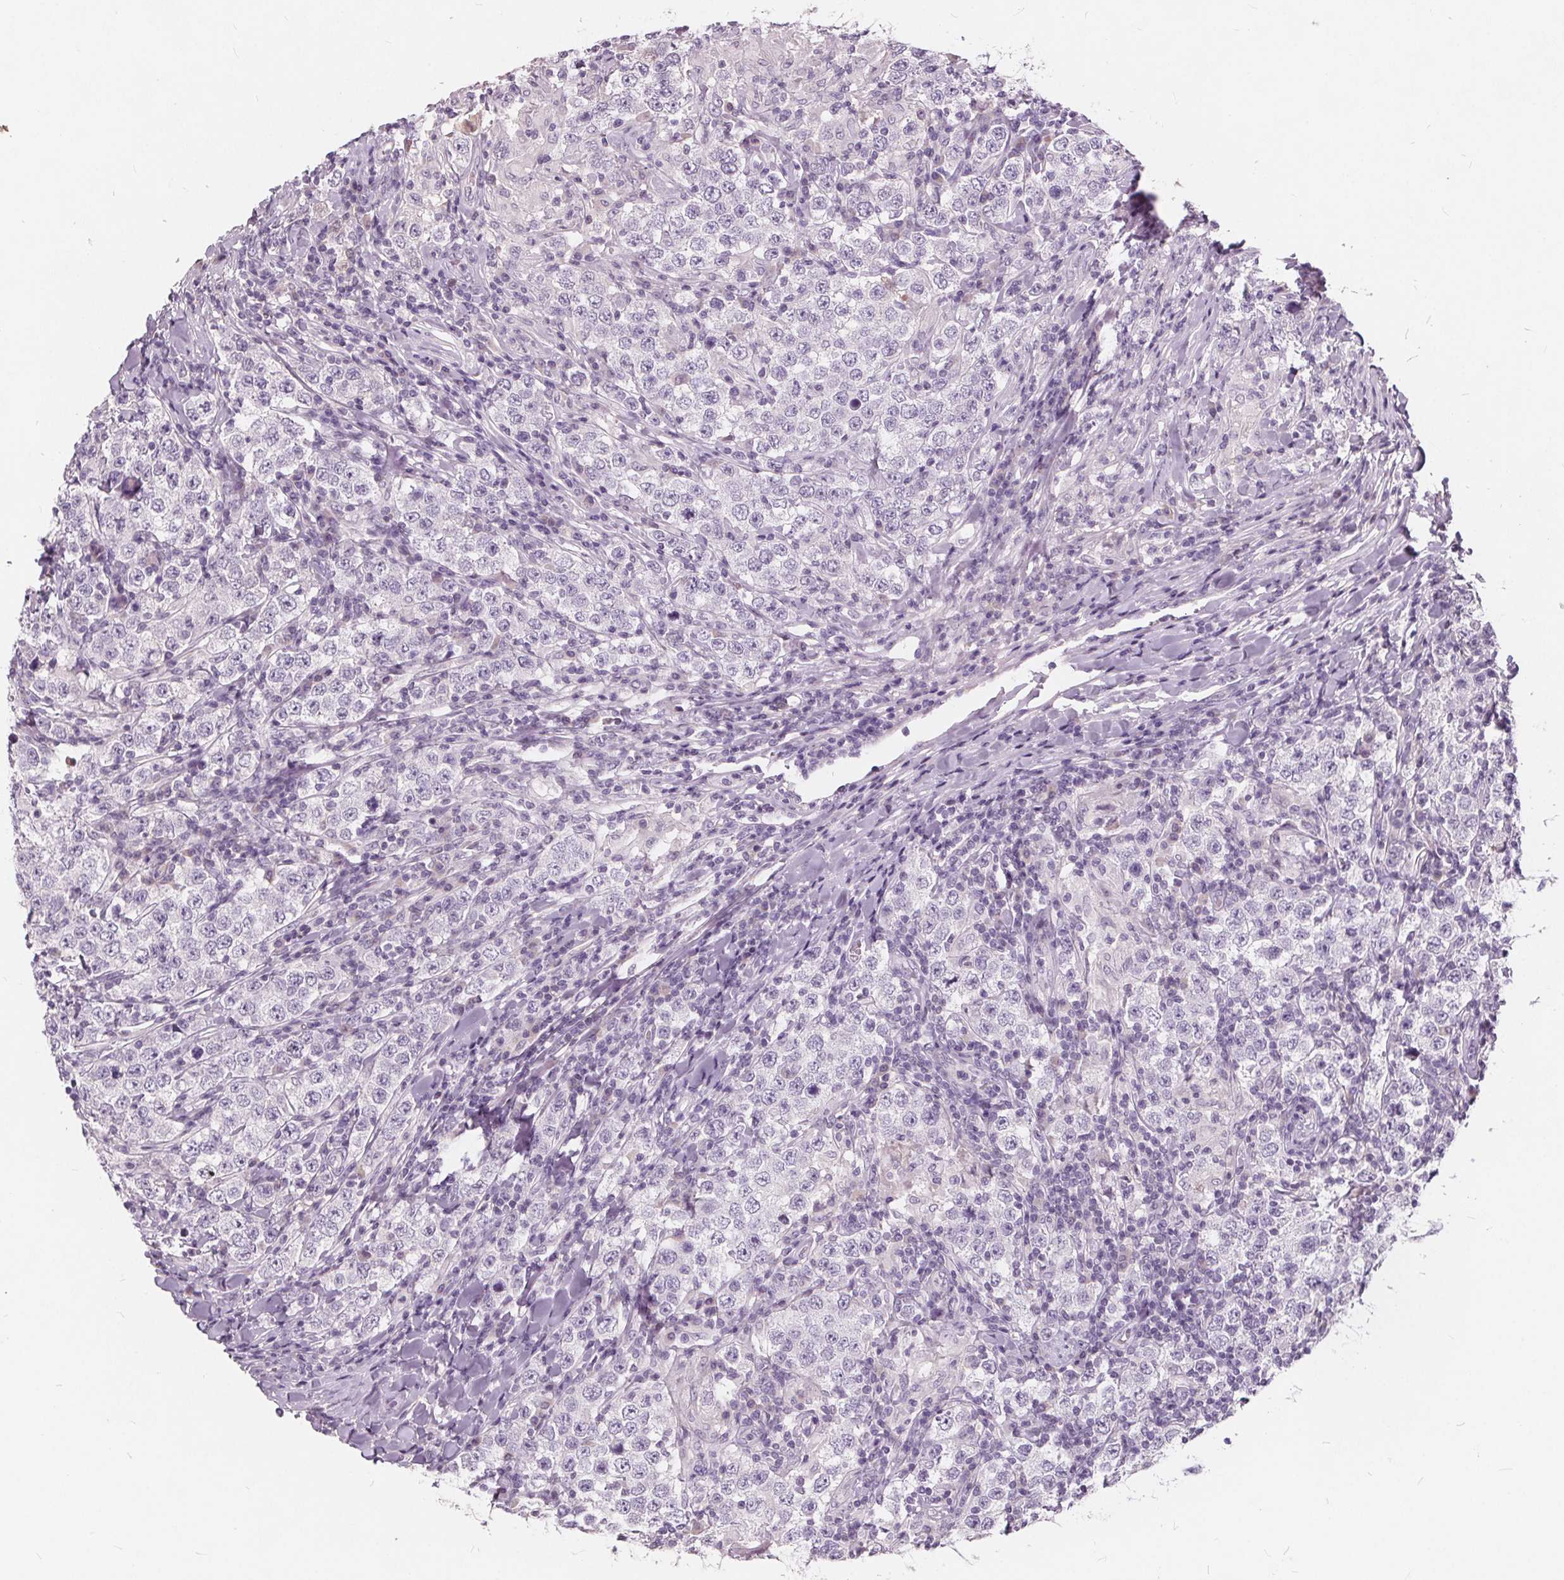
{"staining": {"intensity": "negative", "quantity": "none", "location": "none"}, "tissue": "testis cancer", "cell_type": "Tumor cells", "image_type": "cancer", "snomed": [{"axis": "morphology", "description": "Seminoma, NOS"}, {"axis": "morphology", "description": "Carcinoma, Embryonal, NOS"}, {"axis": "topography", "description": "Testis"}], "caption": "A high-resolution micrograph shows immunohistochemistry (IHC) staining of embryonal carcinoma (testis), which demonstrates no significant positivity in tumor cells.", "gene": "PLA2G2E", "patient": {"sex": "male", "age": 41}}